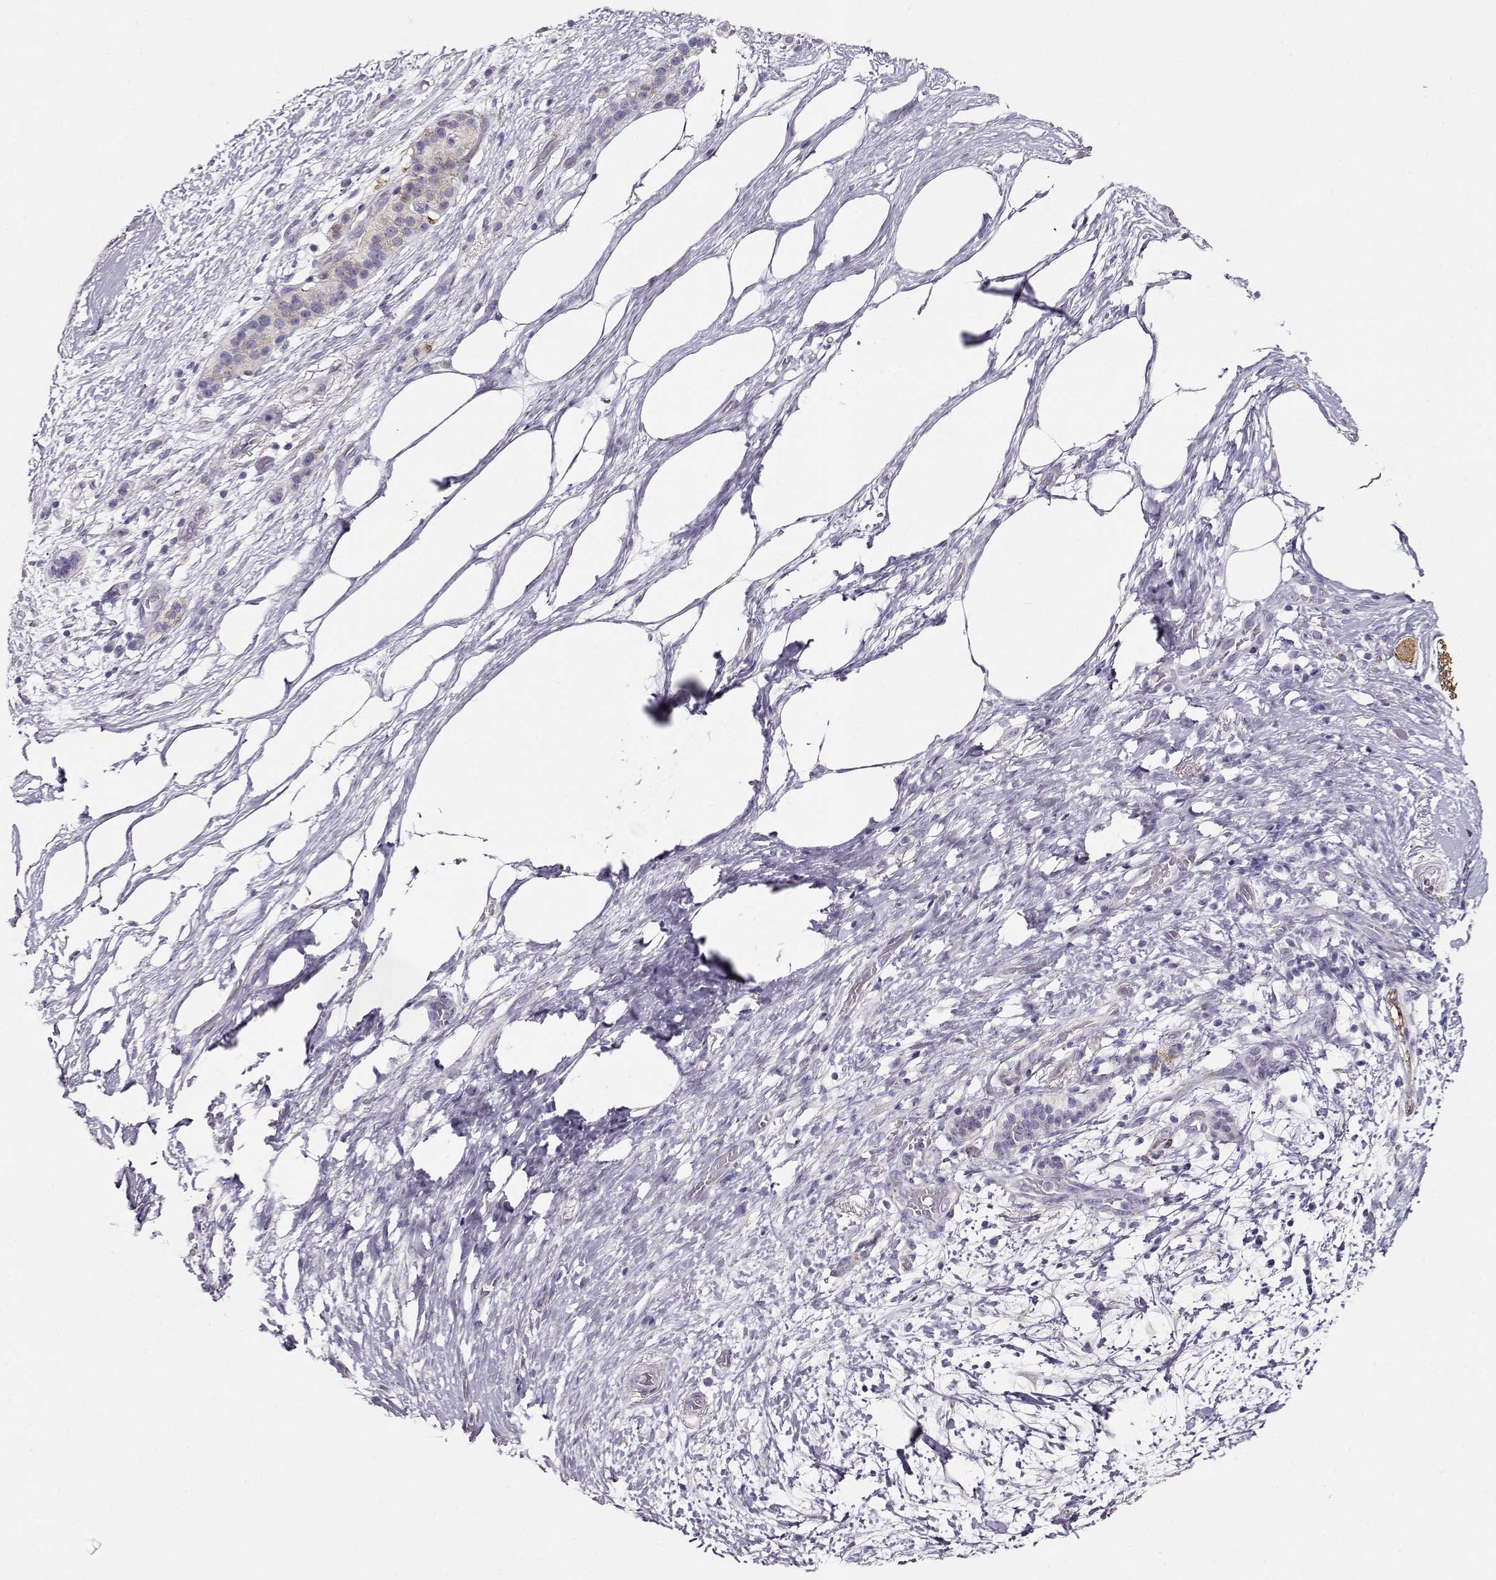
{"staining": {"intensity": "negative", "quantity": "none", "location": "none"}, "tissue": "pancreatic cancer", "cell_type": "Tumor cells", "image_type": "cancer", "snomed": [{"axis": "morphology", "description": "Adenocarcinoma, NOS"}, {"axis": "topography", "description": "Pancreas"}], "caption": "Immunohistochemical staining of human pancreatic adenocarcinoma displays no significant positivity in tumor cells.", "gene": "RBM44", "patient": {"sex": "female", "age": 72}}